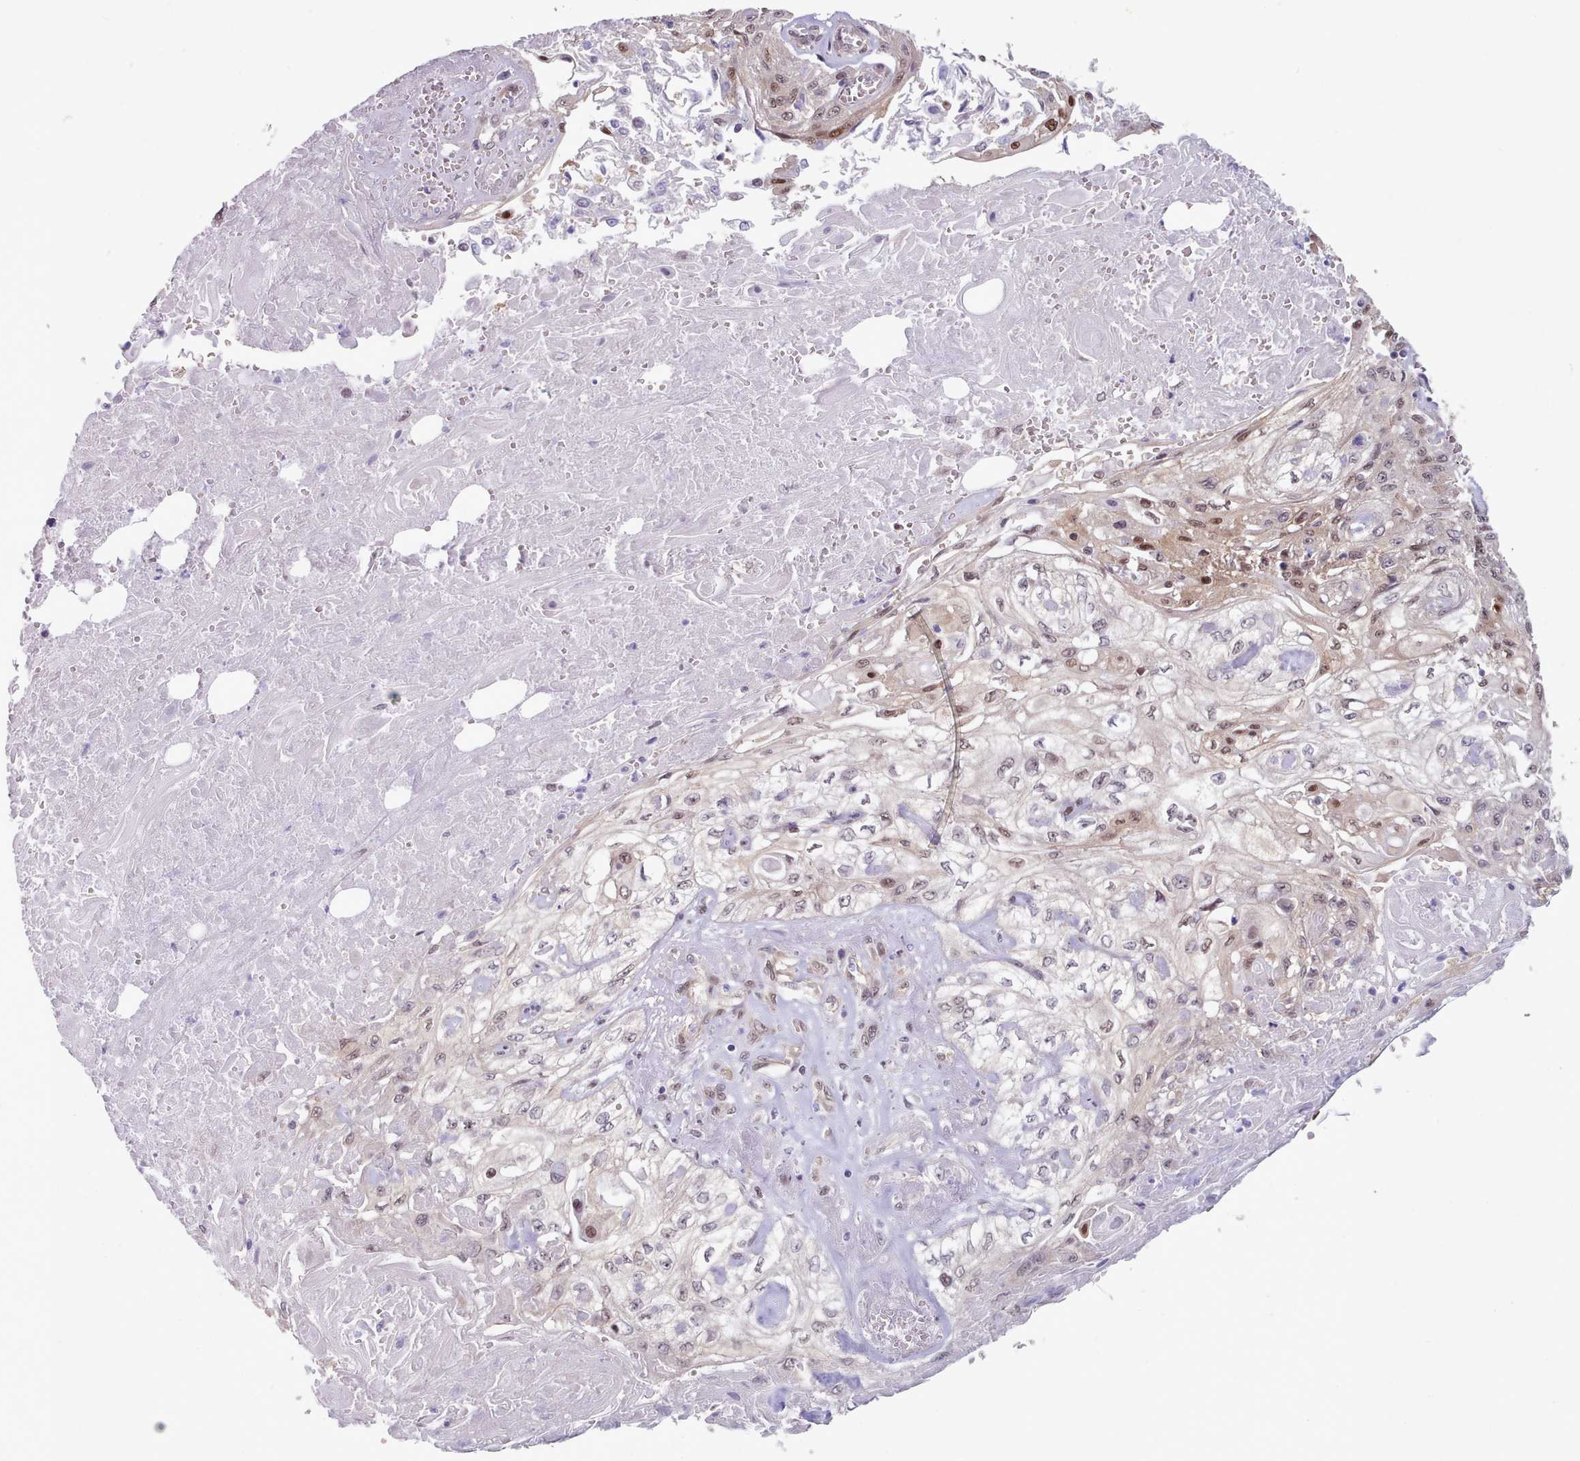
{"staining": {"intensity": "weak", "quantity": "25%-75%", "location": "nuclear"}, "tissue": "skin cancer", "cell_type": "Tumor cells", "image_type": "cancer", "snomed": [{"axis": "morphology", "description": "Squamous cell carcinoma, NOS"}, {"axis": "morphology", "description": "Squamous cell carcinoma, metastatic, NOS"}, {"axis": "topography", "description": "Skin"}, {"axis": "topography", "description": "Lymph node"}], "caption": "A high-resolution histopathology image shows IHC staining of metastatic squamous cell carcinoma (skin), which shows weak nuclear staining in about 25%-75% of tumor cells.", "gene": "CES3", "patient": {"sex": "male", "age": 75}}